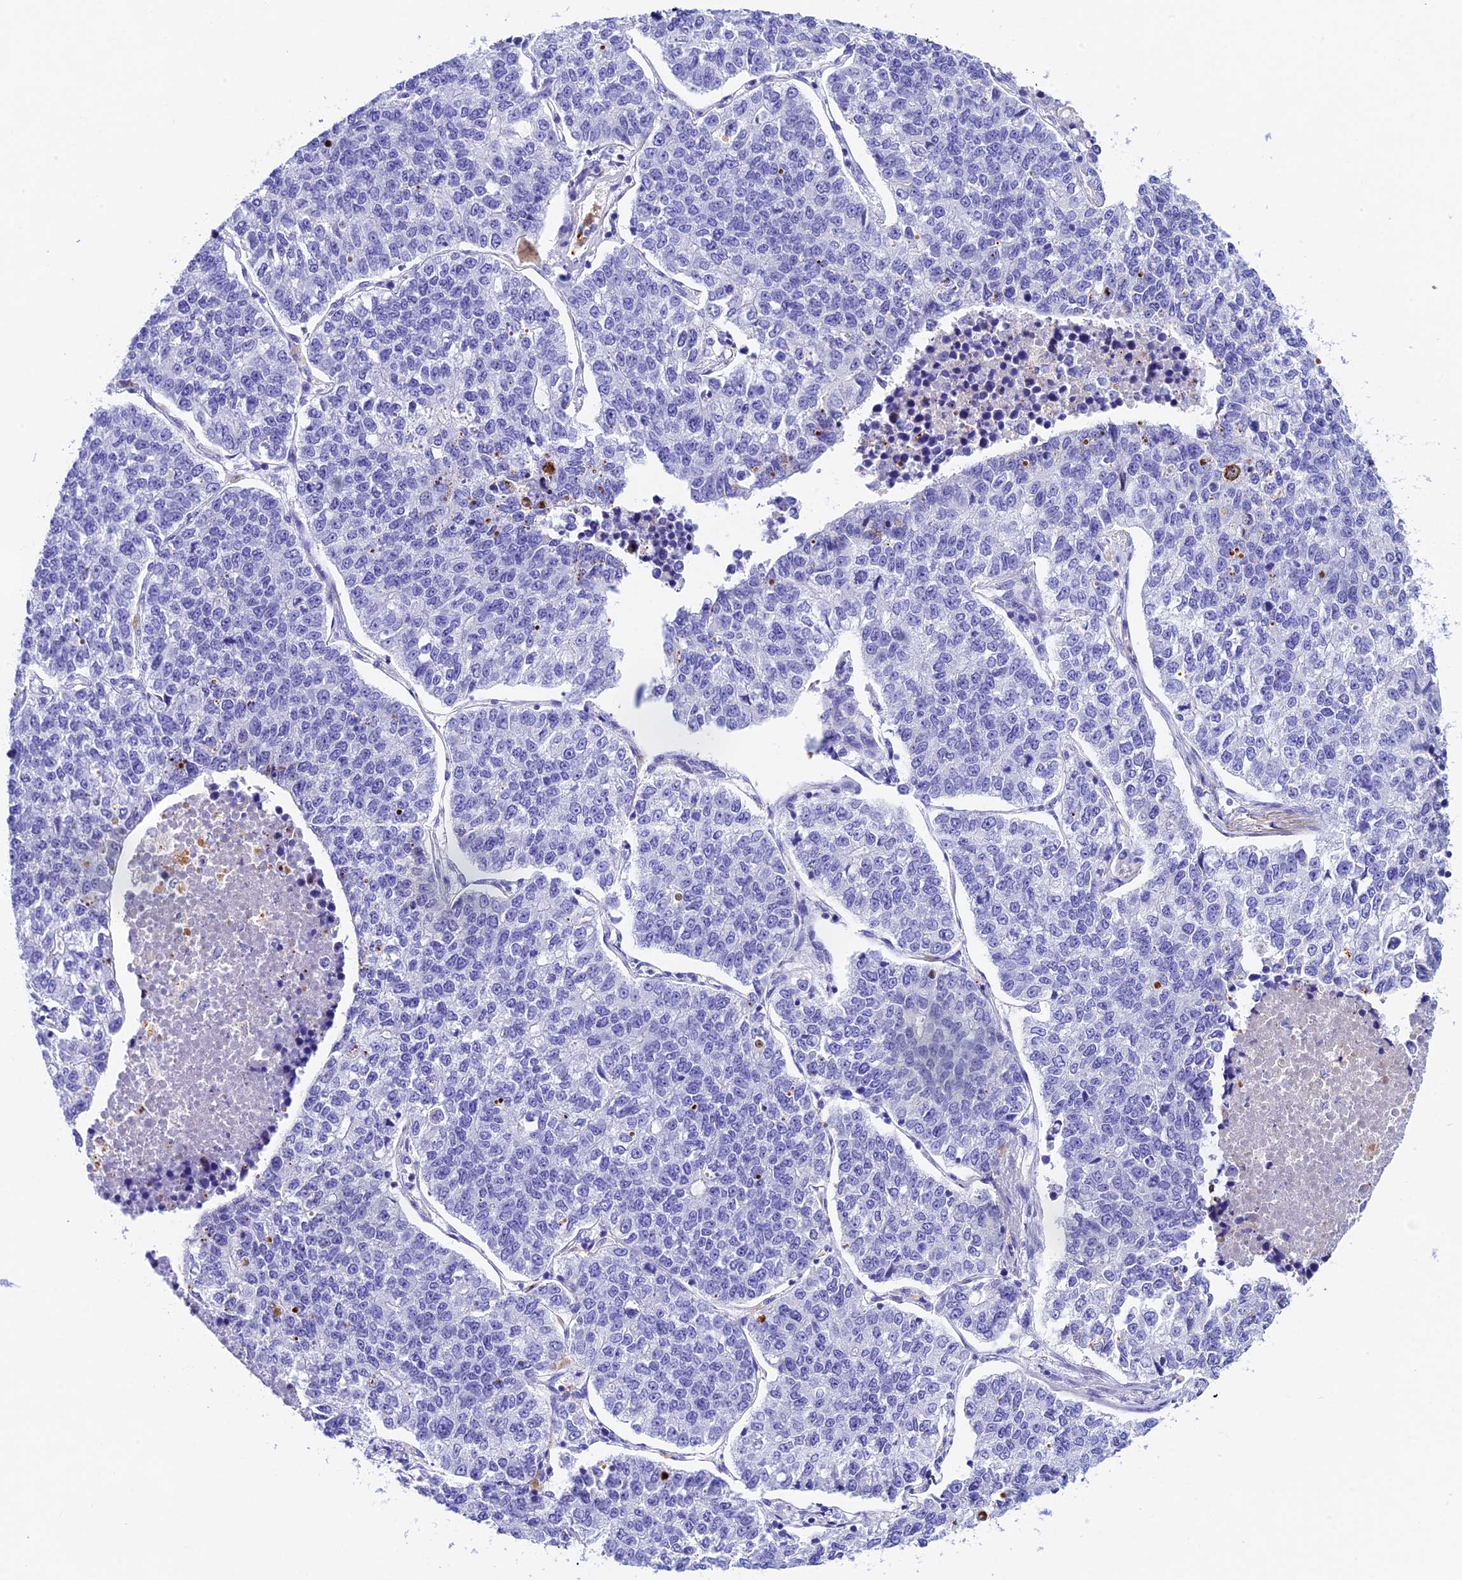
{"staining": {"intensity": "negative", "quantity": "none", "location": "none"}, "tissue": "lung cancer", "cell_type": "Tumor cells", "image_type": "cancer", "snomed": [{"axis": "morphology", "description": "Adenocarcinoma, NOS"}, {"axis": "topography", "description": "Lung"}], "caption": "High magnification brightfield microscopy of adenocarcinoma (lung) stained with DAB (brown) and counterstained with hematoxylin (blue): tumor cells show no significant positivity.", "gene": "PSG11", "patient": {"sex": "male", "age": 49}}